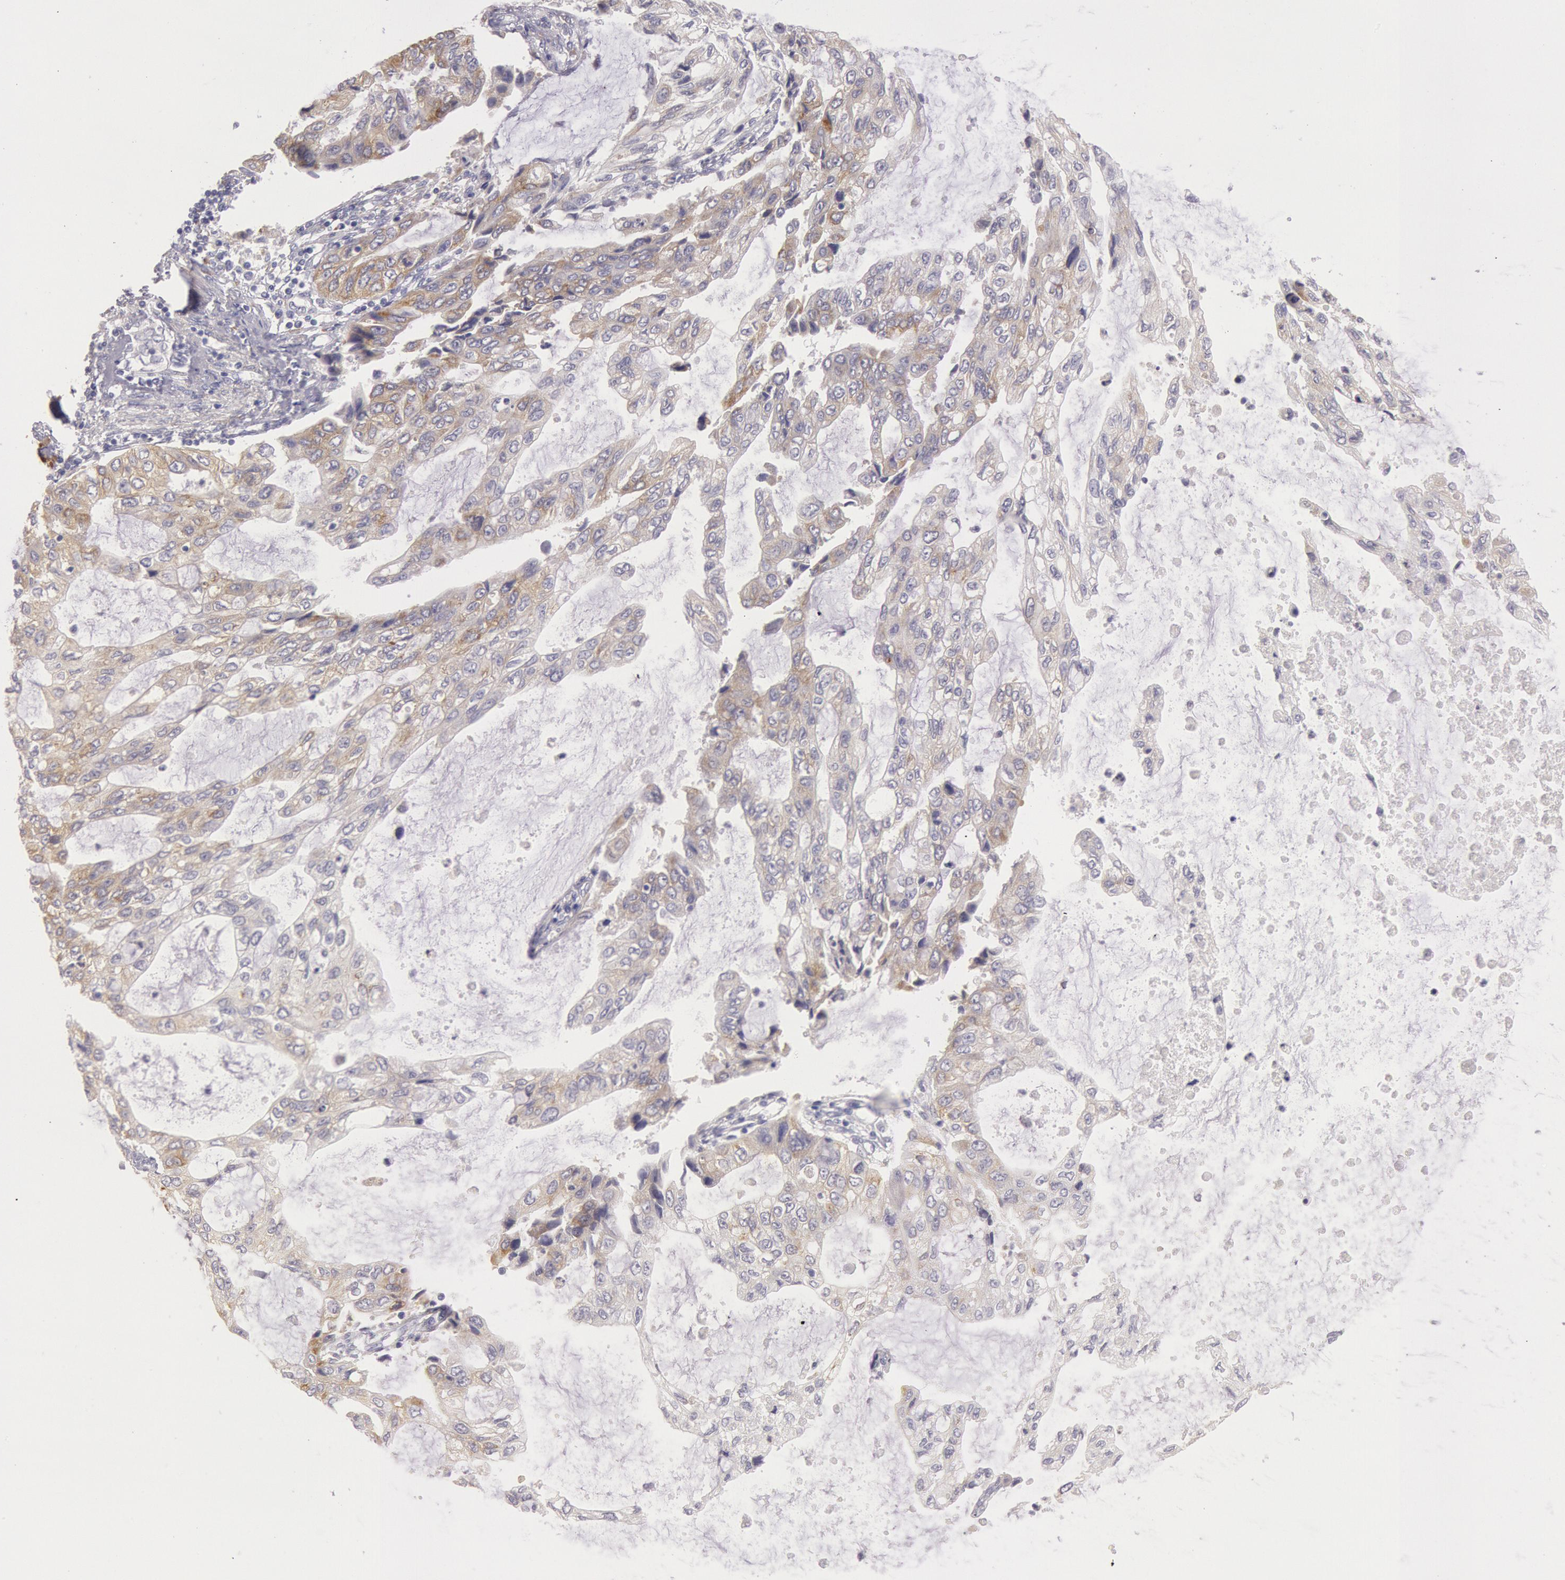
{"staining": {"intensity": "weak", "quantity": "25%-75%", "location": "cytoplasmic/membranous"}, "tissue": "stomach cancer", "cell_type": "Tumor cells", "image_type": "cancer", "snomed": [{"axis": "morphology", "description": "Adenocarcinoma, NOS"}, {"axis": "topography", "description": "Stomach, upper"}], "caption": "Stomach adenocarcinoma was stained to show a protein in brown. There is low levels of weak cytoplasmic/membranous staining in approximately 25%-75% of tumor cells.", "gene": "CIDEB", "patient": {"sex": "female", "age": 52}}